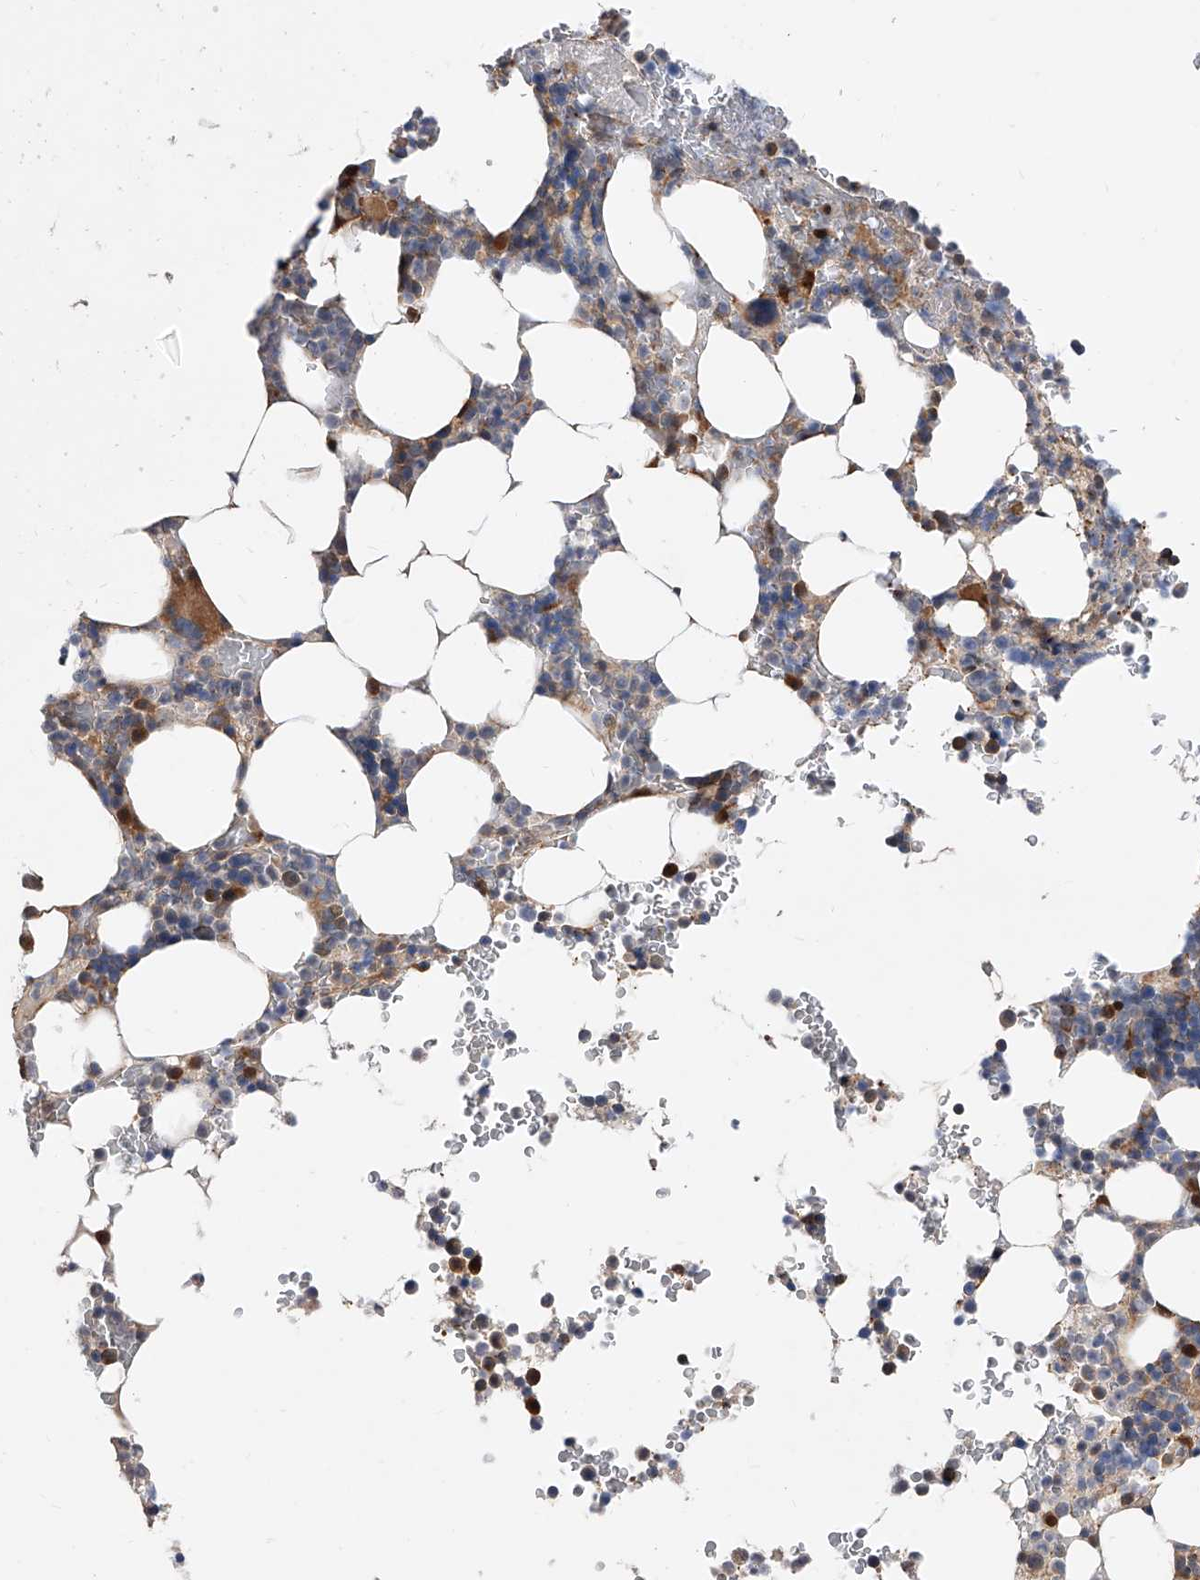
{"staining": {"intensity": "moderate", "quantity": "<25%", "location": "cytoplasmic/membranous"}, "tissue": "bone marrow", "cell_type": "Hematopoietic cells", "image_type": "normal", "snomed": [{"axis": "morphology", "description": "Normal tissue, NOS"}, {"axis": "topography", "description": "Bone marrow"}], "caption": "Protein staining of unremarkable bone marrow shows moderate cytoplasmic/membranous staining in approximately <25% of hematopoietic cells. (DAB (3,3'-diaminobenzidine) = brown stain, brightfield microscopy at high magnification).", "gene": "GMDS", "patient": {"sex": "male", "age": 58}}